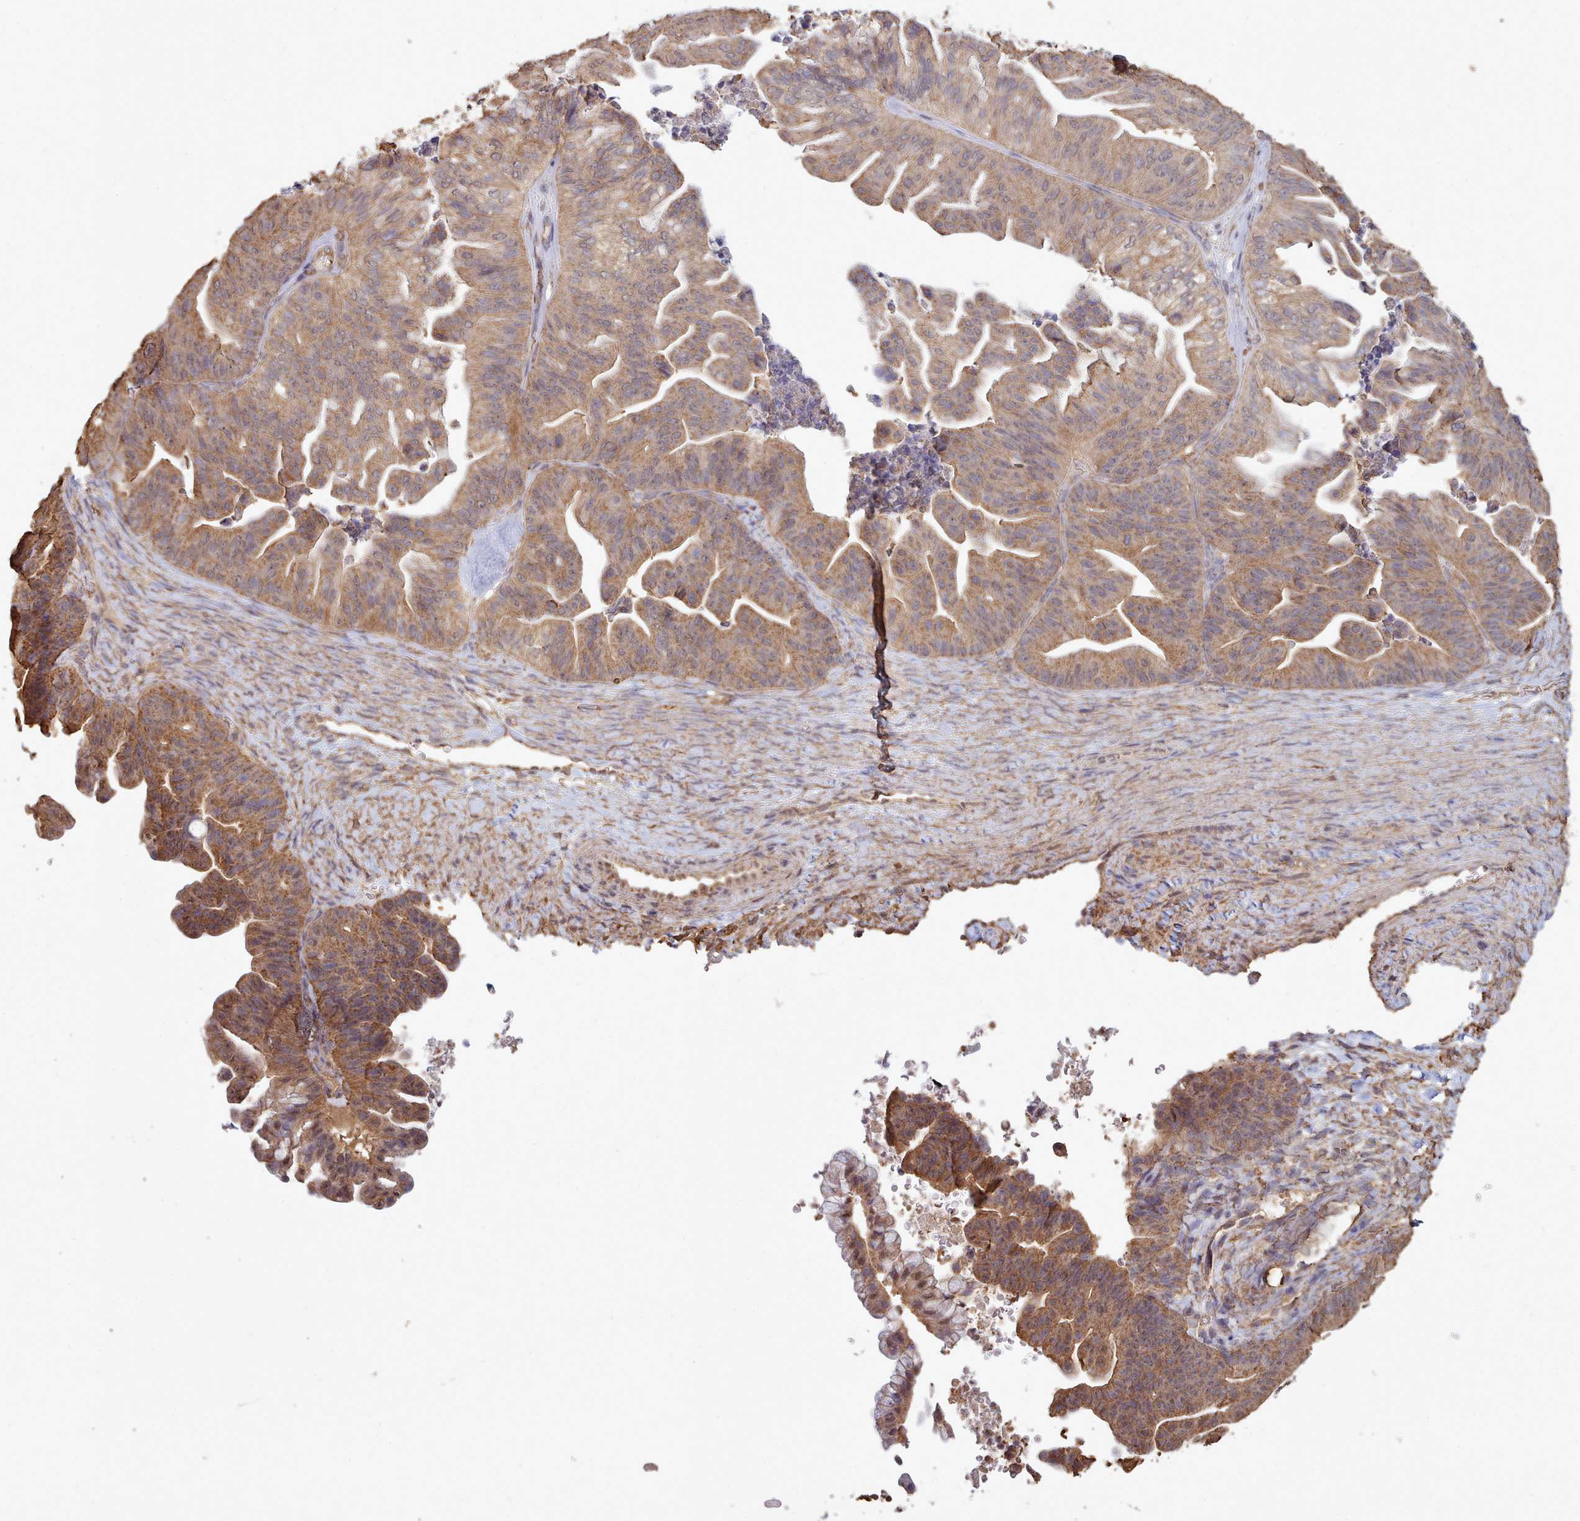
{"staining": {"intensity": "moderate", "quantity": ">75%", "location": "cytoplasmic/membranous"}, "tissue": "ovarian cancer", "cell_type": "Tumor cells", "image_type": "cancer", "snomed": [{"axis": "morphology", "description": "Cystadenocarcinoma, mucinous, NOS"}, {"axis": "topography", "description": "Ovary"}], "caption": "Moderate cytoplasmic/membranous positivity is appreciated in approximately >75% of tumor cells in ovarian cancer.", "gene": "METRN", "patient": {"sex": "female", "age": 67}}